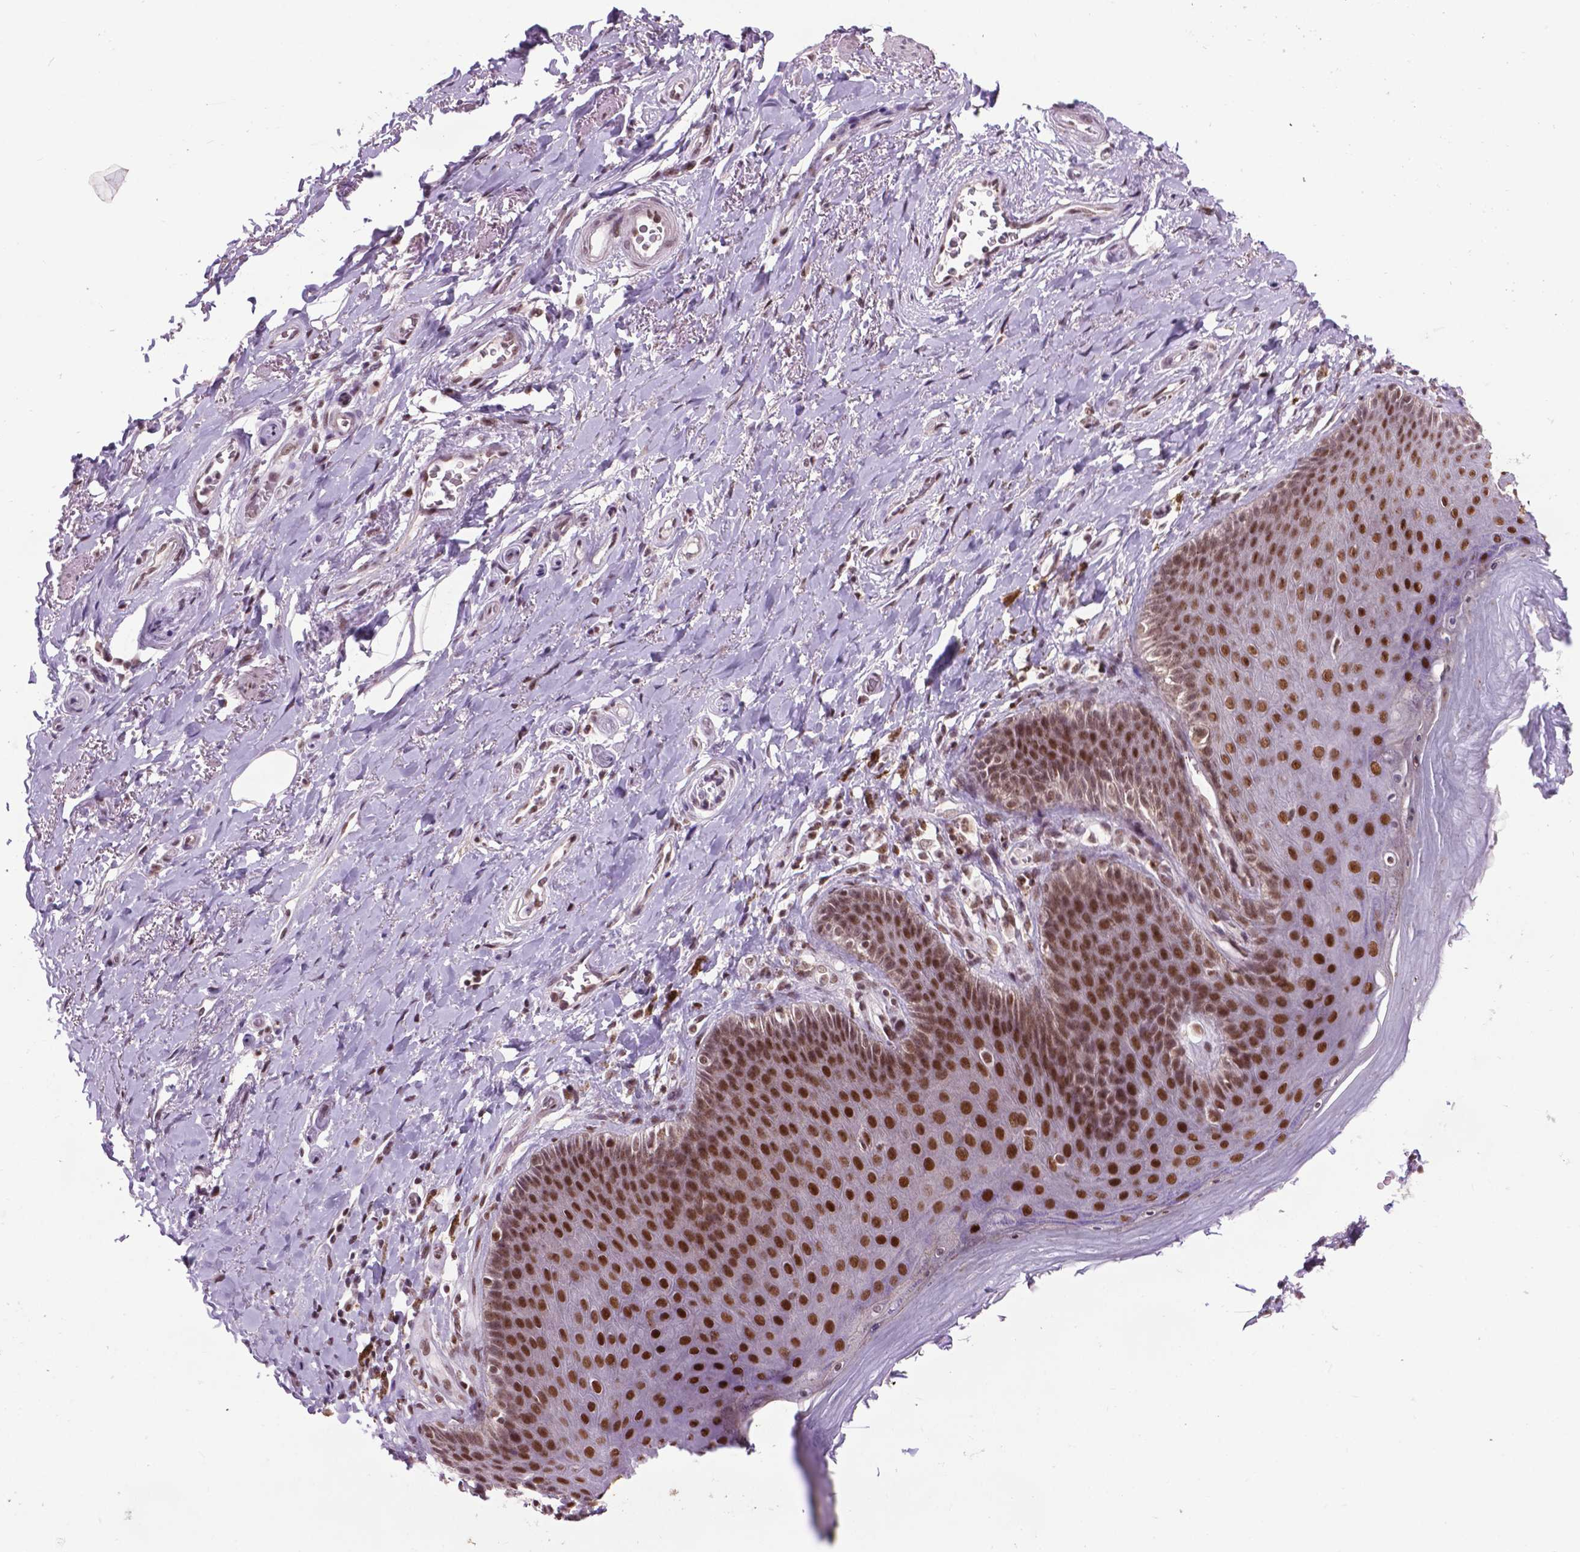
{"staining": {"intensity": "moderate", "quantity": "<25%", "location": "nuclear"}, "tissue": "soft tissue", "cell_type": "Fibroblasts", "image_type": "normal", "snomed": [{"axis": "morphology", "description": "Normal tissue, NOS"}, {"axis": "topography", "description": "Anal"}, {"axis": "topography", "description": "Peripheral nerve tissue"}], "caption": "This histopathology image reveals immunohistochemistry (IHC) staining of unremarkable soft tissue, with low moderate nuclear positivity in about <25% of fibroblasts.", "gene": "EAF1", "patient": {"sex": "male", "age": 53}}